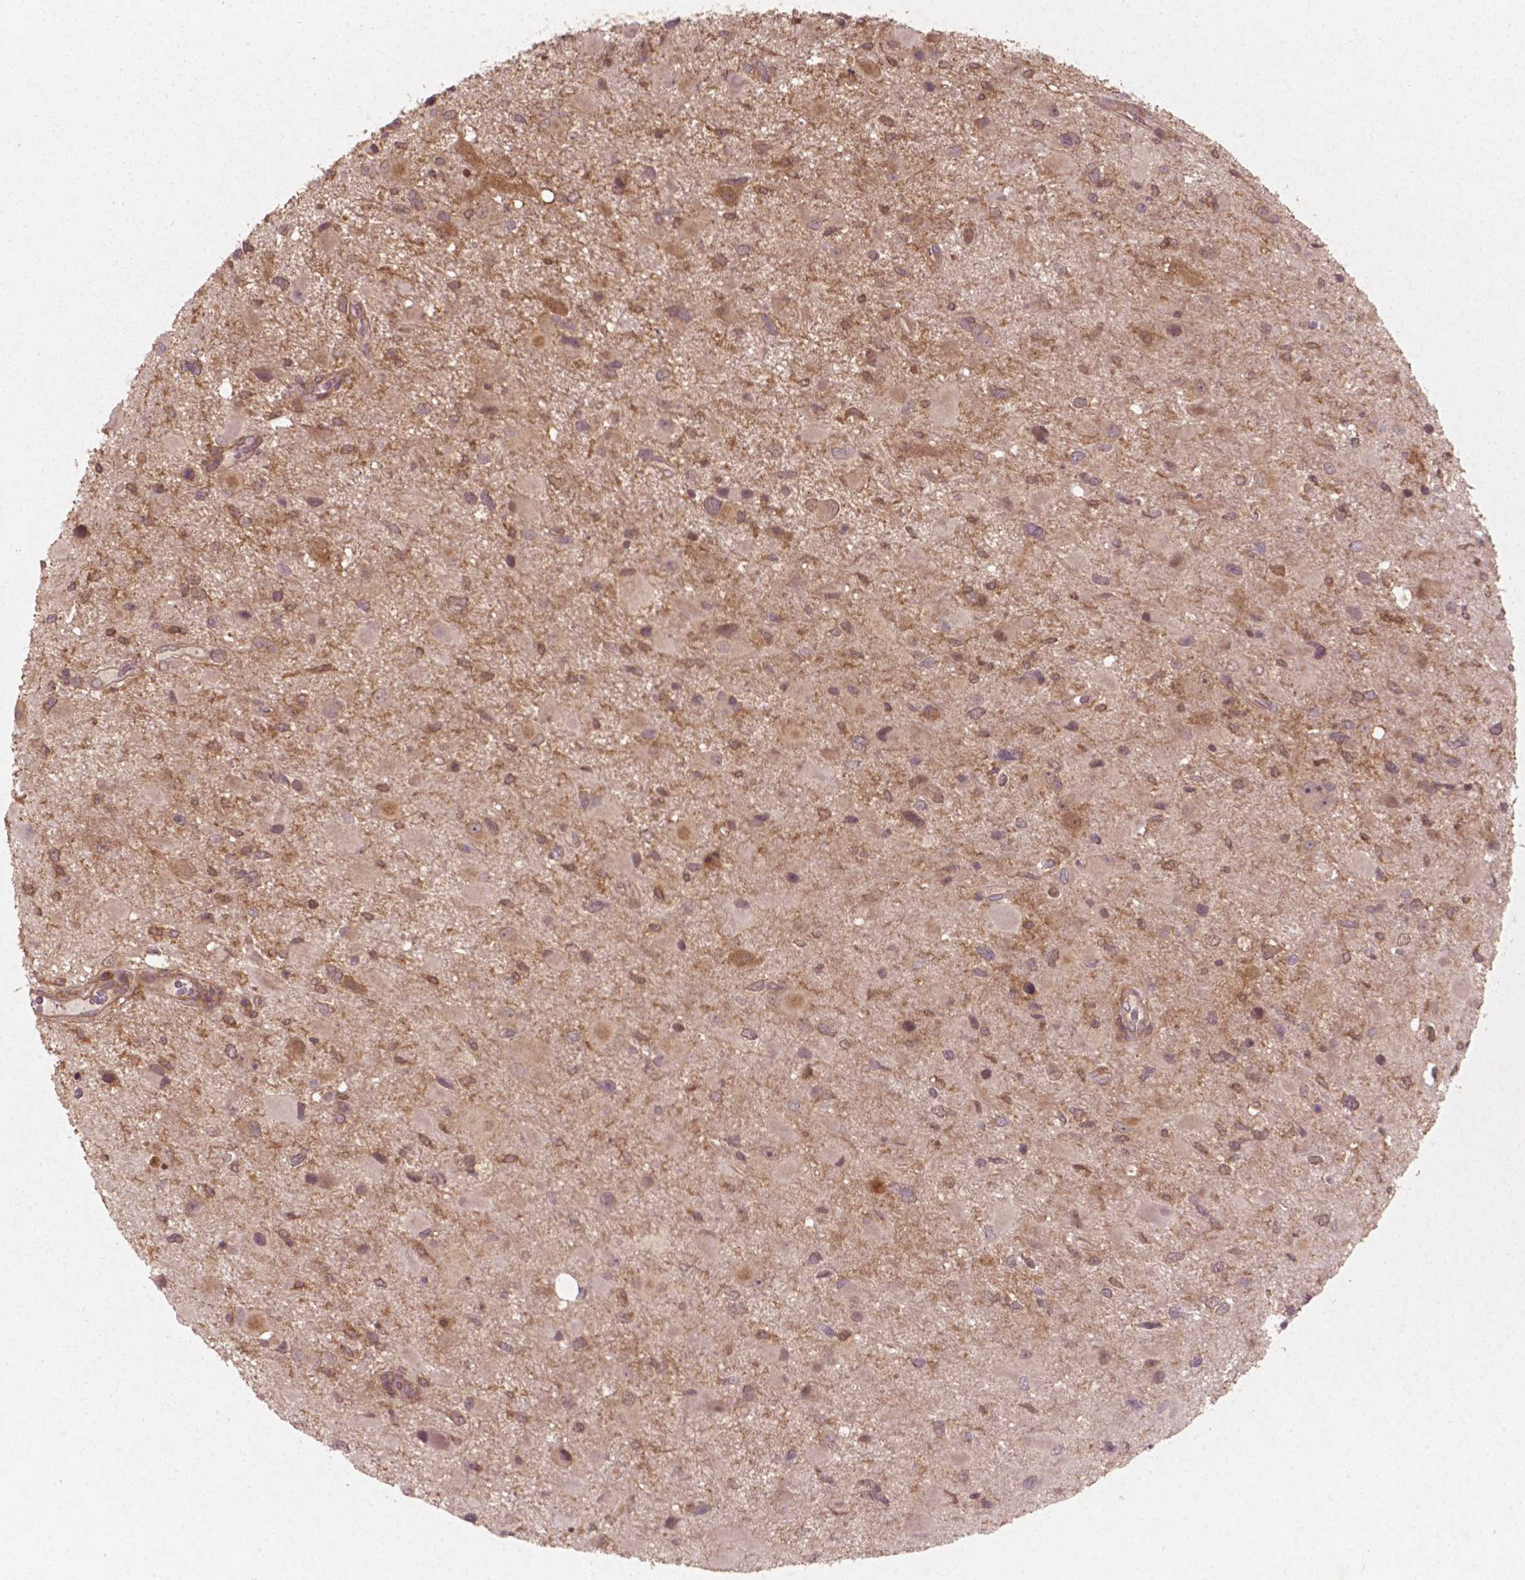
{"staining": {"intensity": "weak", "quantity": "25%-75%", "location": "cytoplasmic/membranous"}, "tissue": "glioma", "cell_type": "Tumor cells", "image_type": "cancer", "snomed": [{"axis": "morphology", "description": "Glioma, malignant, Low grade"}, {"axis": "topography", "description": "Brain"}], "caption": "Immunohistochemistry image of neoplastic tissue: glioma stained using immunohistochemistry exhibits low levels of weak protein expression localized specifically in the cytoplasmic/membranous of tumor cells, appearing as a cytoplasmic/membranous brown color.", "gene": "CYFIP2", "patient": {"sex": "female", "age": 32}}